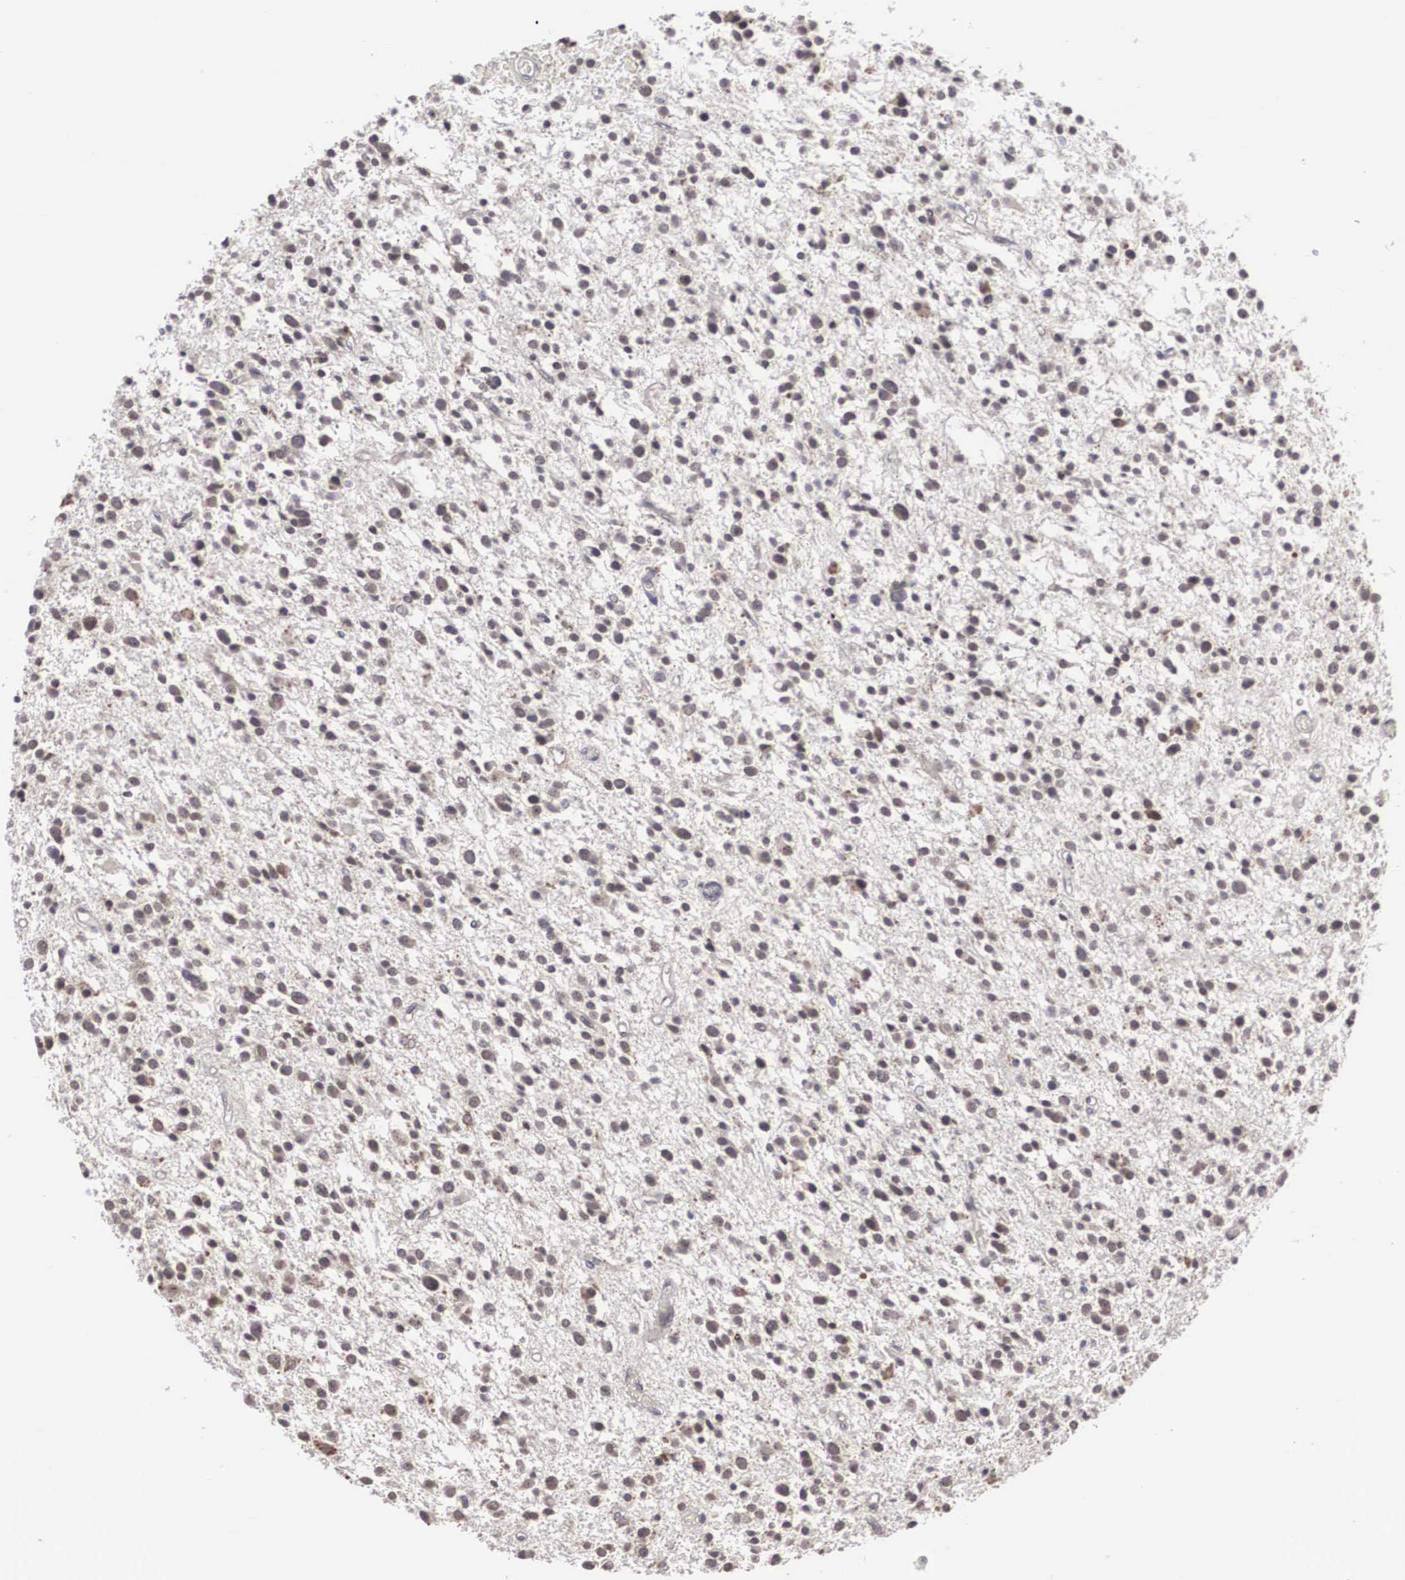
{"staining": {"intensity": "weak", "quantity": "<25%", "location": "cytoplasmic/membranous"}, "tissue": "glioma", "cell_type": "Tumor cells", "image_type": "cancer", "snomed": [{"axis": "morphology", "description": "Glioma, malignant, Low grade"}, {"axis": "topography", "description": "Brain"}], "caption": "A photomicrograph of malignant glioma (low-grade) stained for a protein exhibits no brown staining in tumor cells. Nuclei are stained in blue.", "gene": "WDR89", "patient": {"sex": "female", "age": 36}}